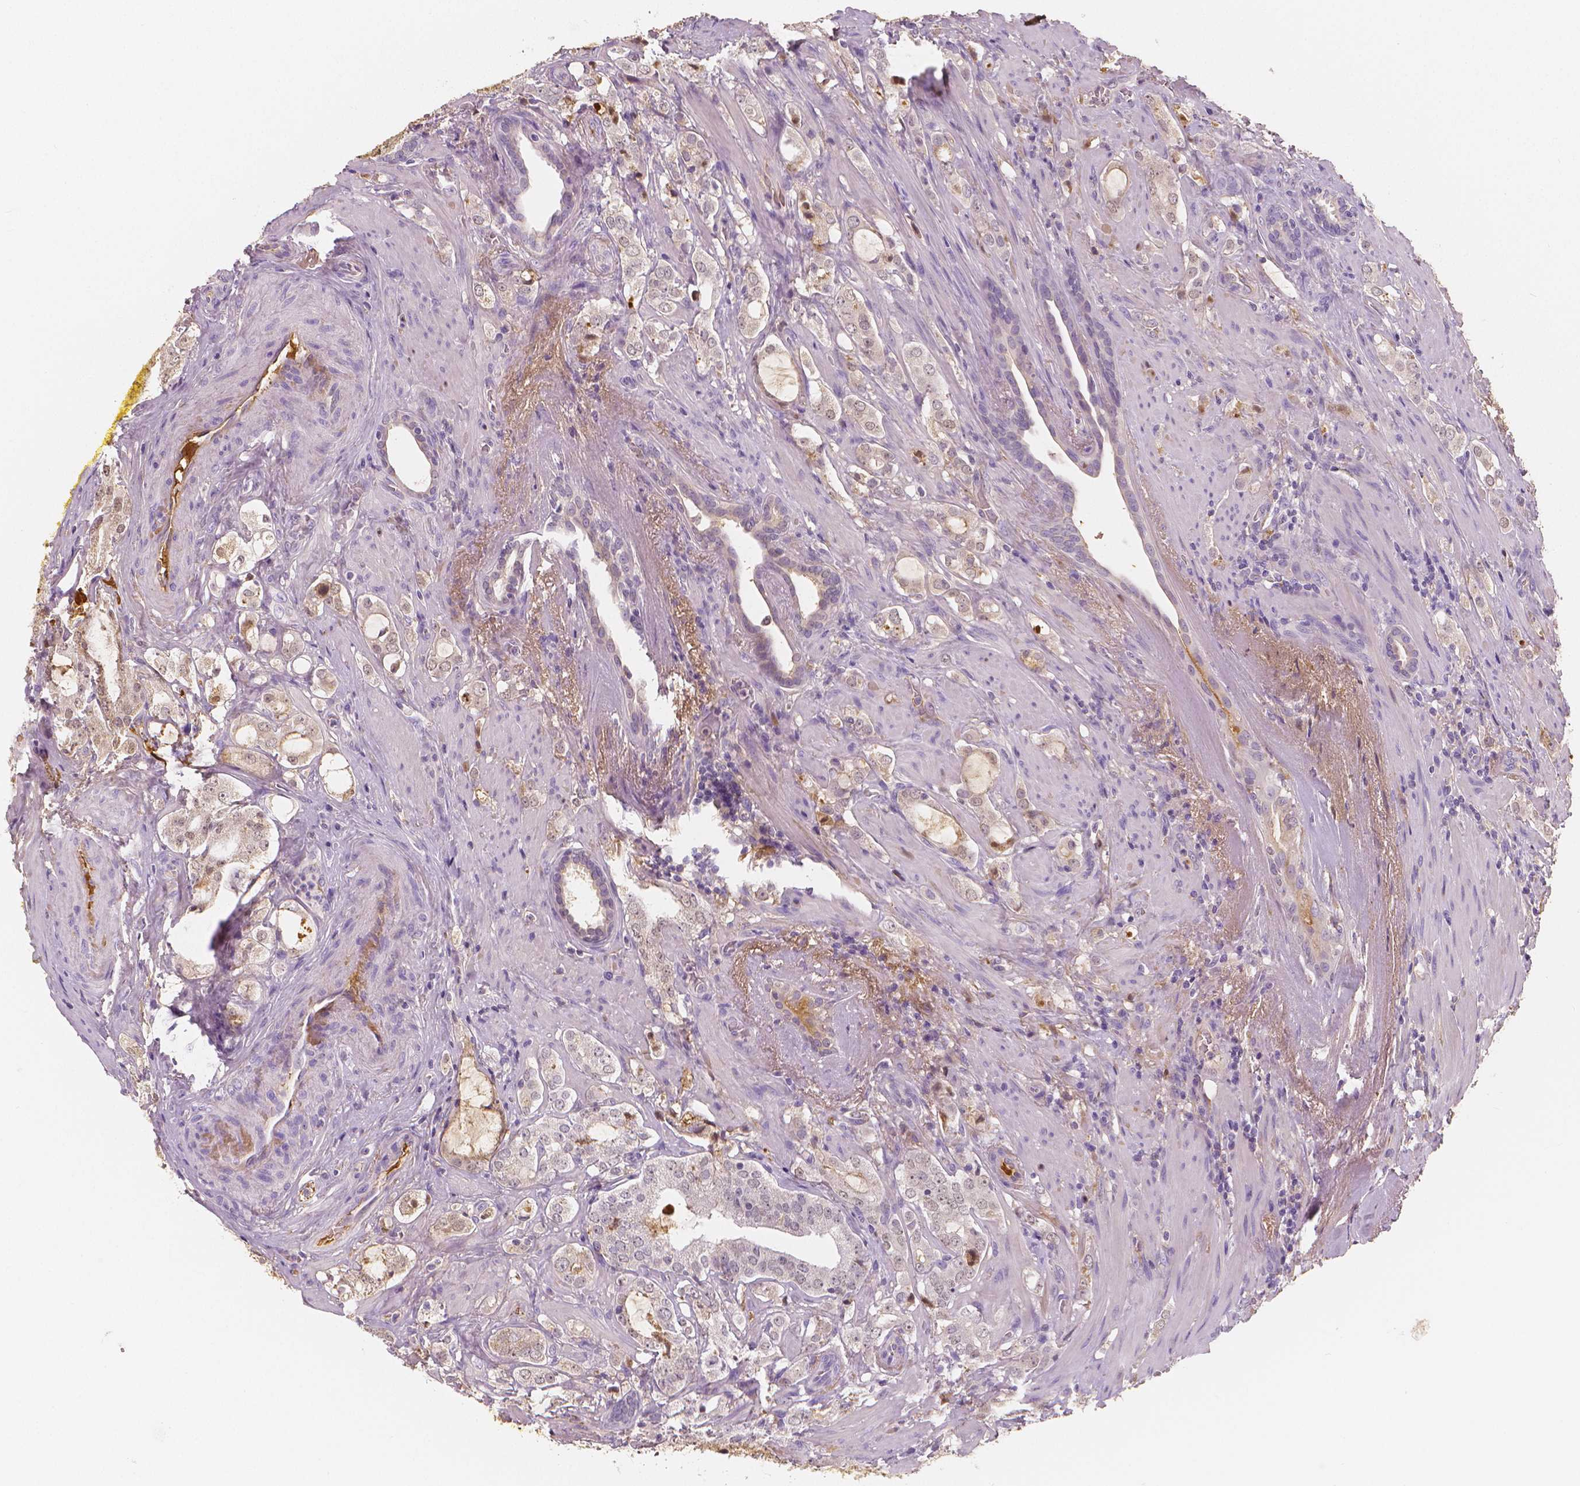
{"staining": {"intensity": "weak", "quantity": "<25%", "location": "cytoplasmic/membranous"}, "tissue": "prostate cancer", "cell_type": "Tumor cells", "image_type": "cancer", "snomed": [{"axis": "morphology", "description": "Adenocarcinoma, NOS"}, {"axis": "topography", "description": "Prostate"}], "caption": "Tumor cells are negative for protein expression in human prostate cancer (adenocarcinoma).", "gene": "APOA4", "patient": {"sex": "male", "age": 66}}